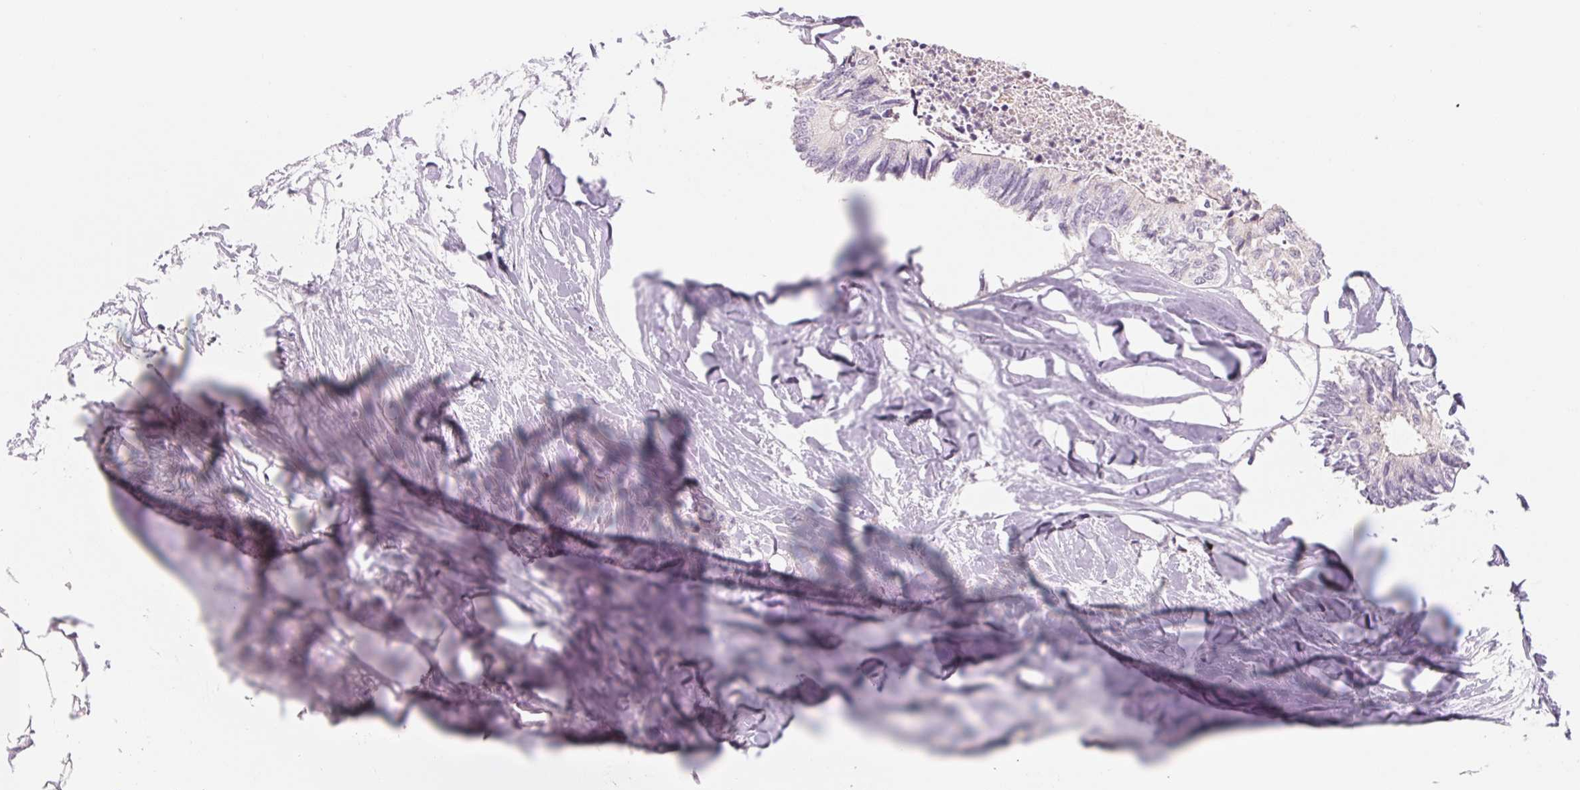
{"staining": {"intensity": "negative", "quantity": "none", "location": "none"}, "tissue": "colorectal cancer", "cell_type": "Tumor cells", "image_type": "cancer", "snomed": [{"axis": "morphology", "description": "Adenocarcinoma, NOS"}, {"axis": "topography", "description": "Colon"}, {"axis": "topography", "description": "Rectum"}], "caption": "Tumor cells show no significant protein expression in adenocarcinoma (colorectal). (Immunohistochemistry (ihc), brightfield microscopy, high magnification).", "gene": "POU1F1", "patient": {"sex": "male", "age": 57}}